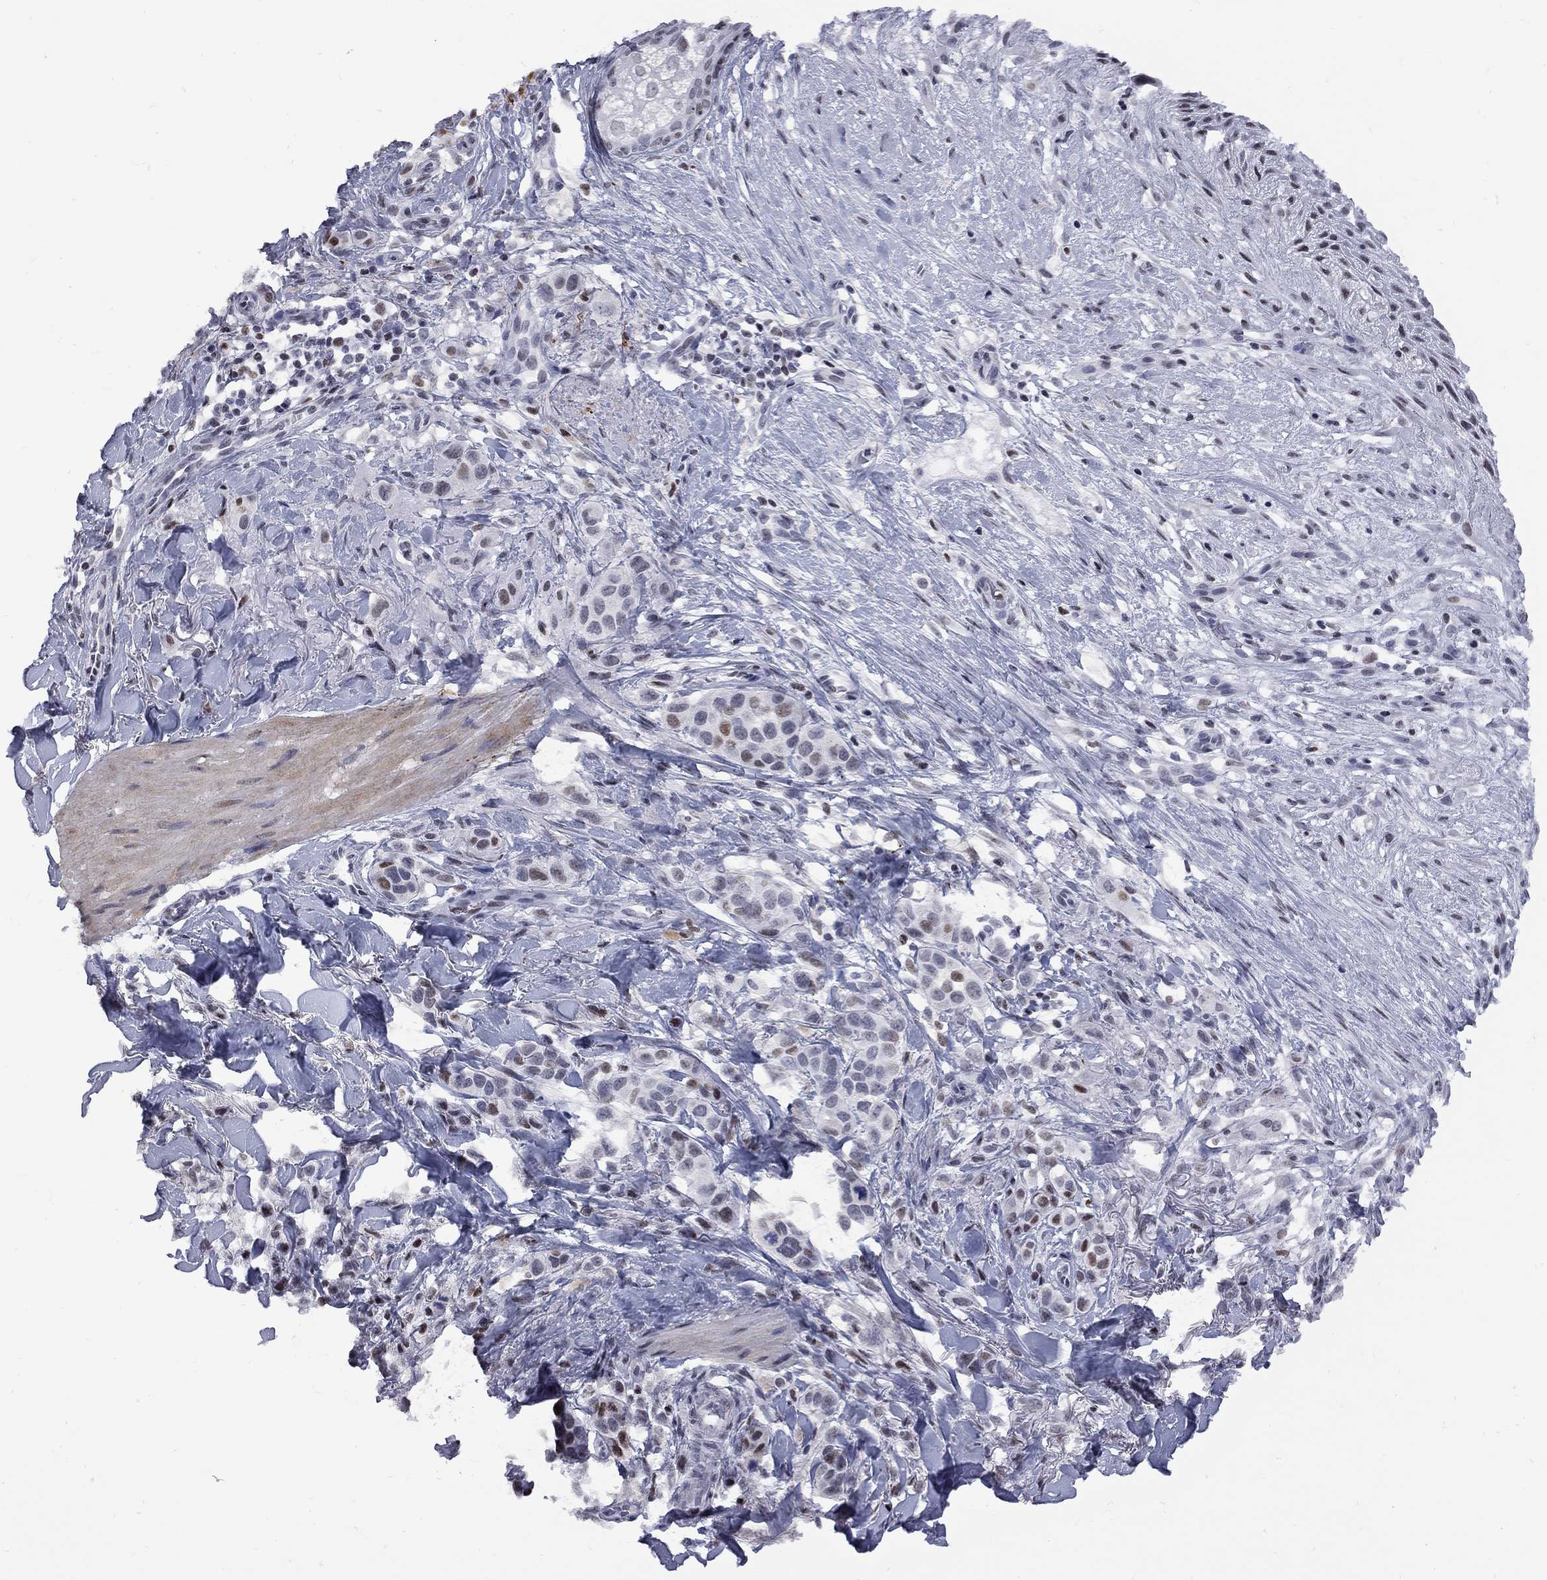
{"staining": {"intensity": "moderate", "quantity": "<25%", "location": "nuclear"}, "tissue": "melanoma", "cell_type": "Tumor cells", "image_type": "cancer", "snomed": [{"axis": "morphology", "description": "Malignant melanoma, NOS"}, {"axis": "topography", "description": "Skin"}], "caption": "Moderate nuclear expression is seen in approximately <25% of tumor cells in melanoma. Using DAB (brown) and hematoxylin (blue) stains, captured at high magnification using brightfield microscopy.", "gene": "ZNF154", "patient": {"sex": "male", "age": 57}}